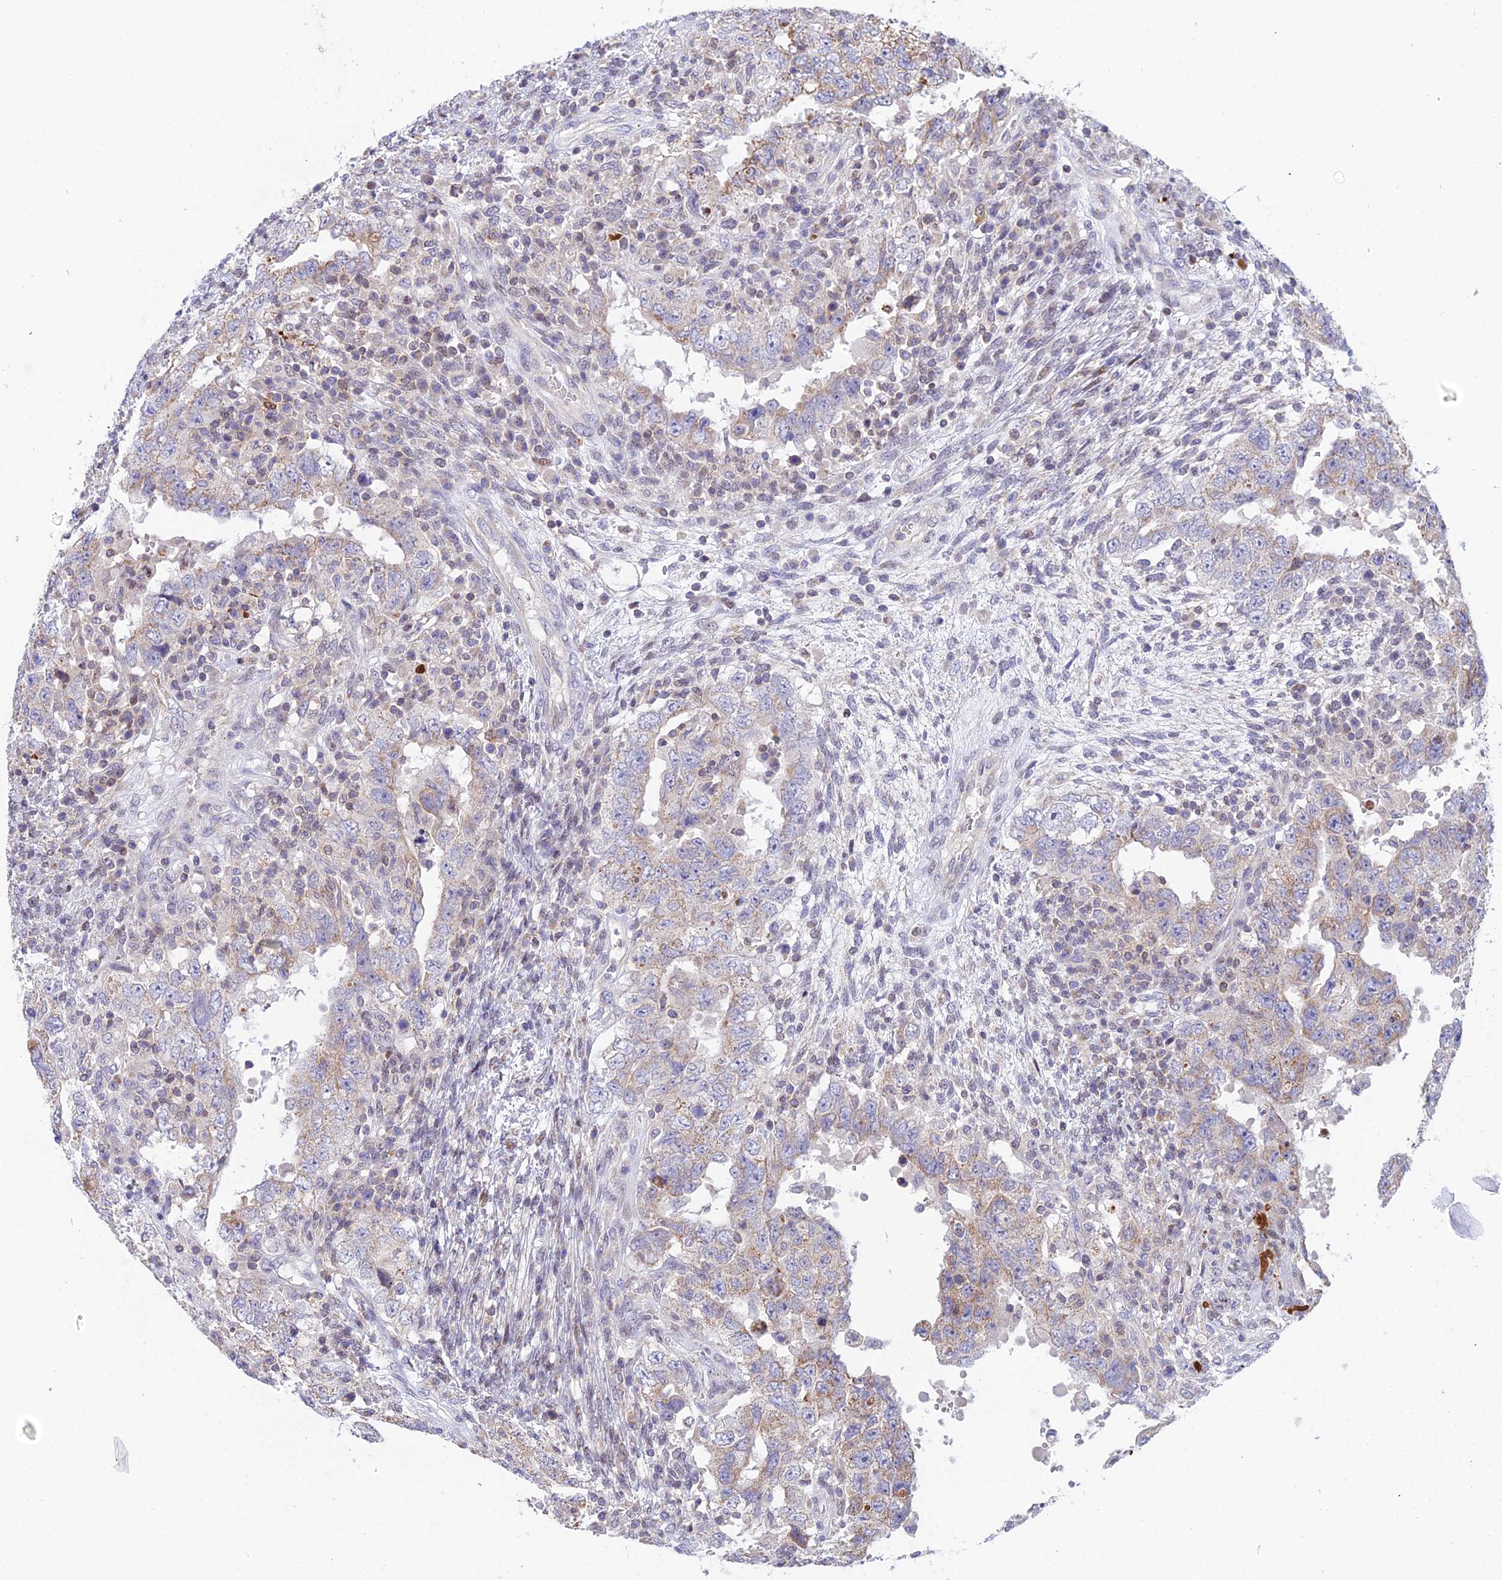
{"staining": {"intensity": "weak", "quantity": "25%-75%", "location": "cytoplasmic/membranous"}, "tissue": "testis cancer", "cell_type": "Tumor cells", "image_type": "cancer", "snomed": [{"axis": "morphology", "description": "Carcinoma, Embryonal, NOS"}, {"axis": "topography", "description": "Testis"}], "caption": "IHC staining of testis cancer, which exhibits low levels of weak cytoplasmic/membranous expression in approximately 25%-75% of tumor cells indicating weak cytoplasmic/membranous protein staining. The staining was performed using DAB (brown) for protein detection and nuclei were counterstained in hematoxylin (blue).", "gene": "ELOA2", "patient": {"sex": "male", "age": 26}}